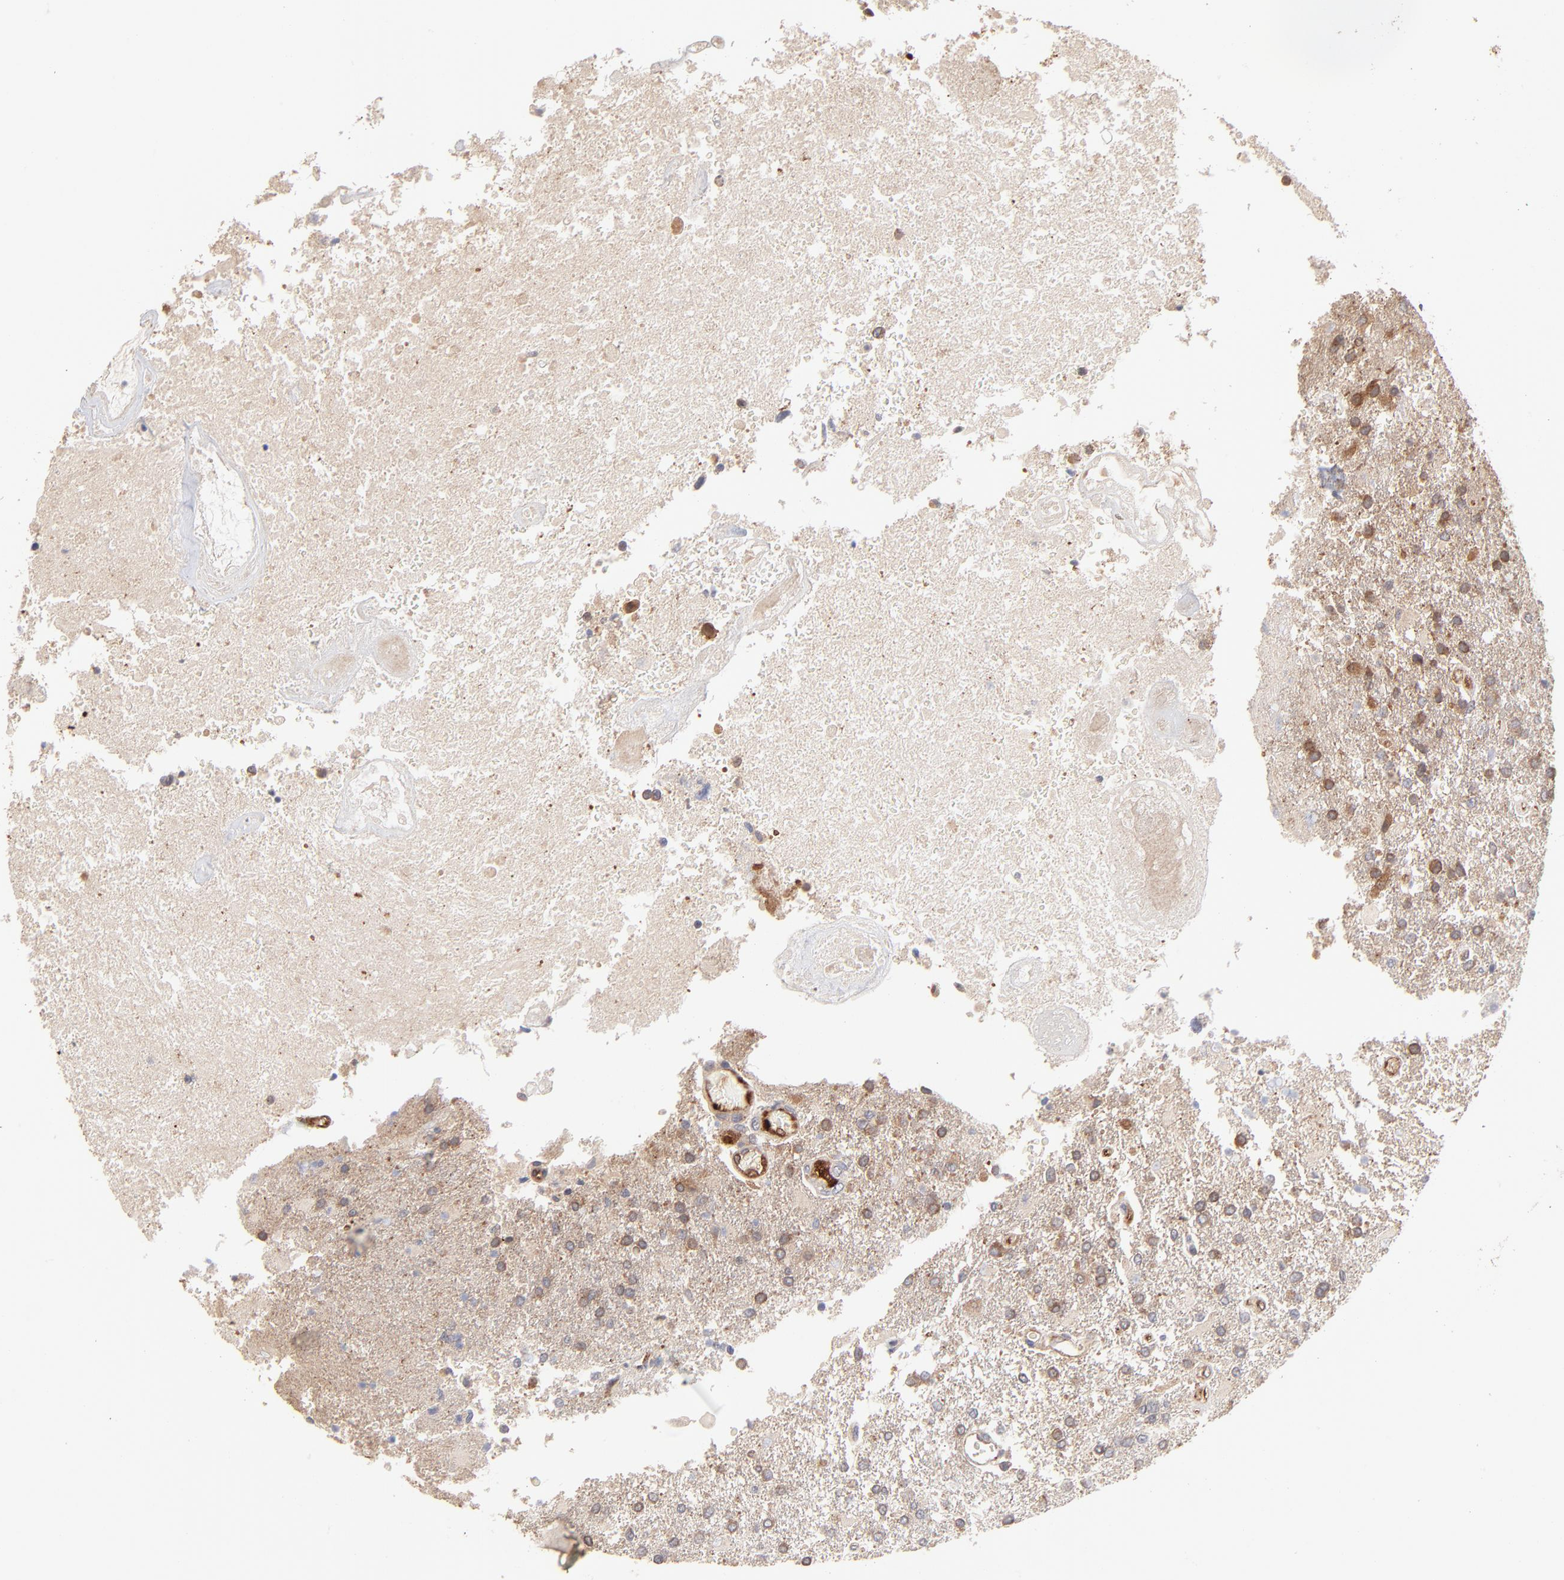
{"staining": {"intensity": "weak", "quantity": ">75%", "location": "cytoplasmic/membranous"}, "tissue": "glioma", "cell_type": "Tumor cells", "image_type": "cancer", "snomed": [{"axis": "morphology", "description": "Glioma, malignant, High grade"}, {"axis": "topography", "description": "Cerebral cortex"}], "caption": "Glioma stained for a protein exhibits weak cytoplasmic/membranous positivity in tumor cells.", "gene": "IVNS1ABP", "patient": {"sex": "male", "age": 79}}